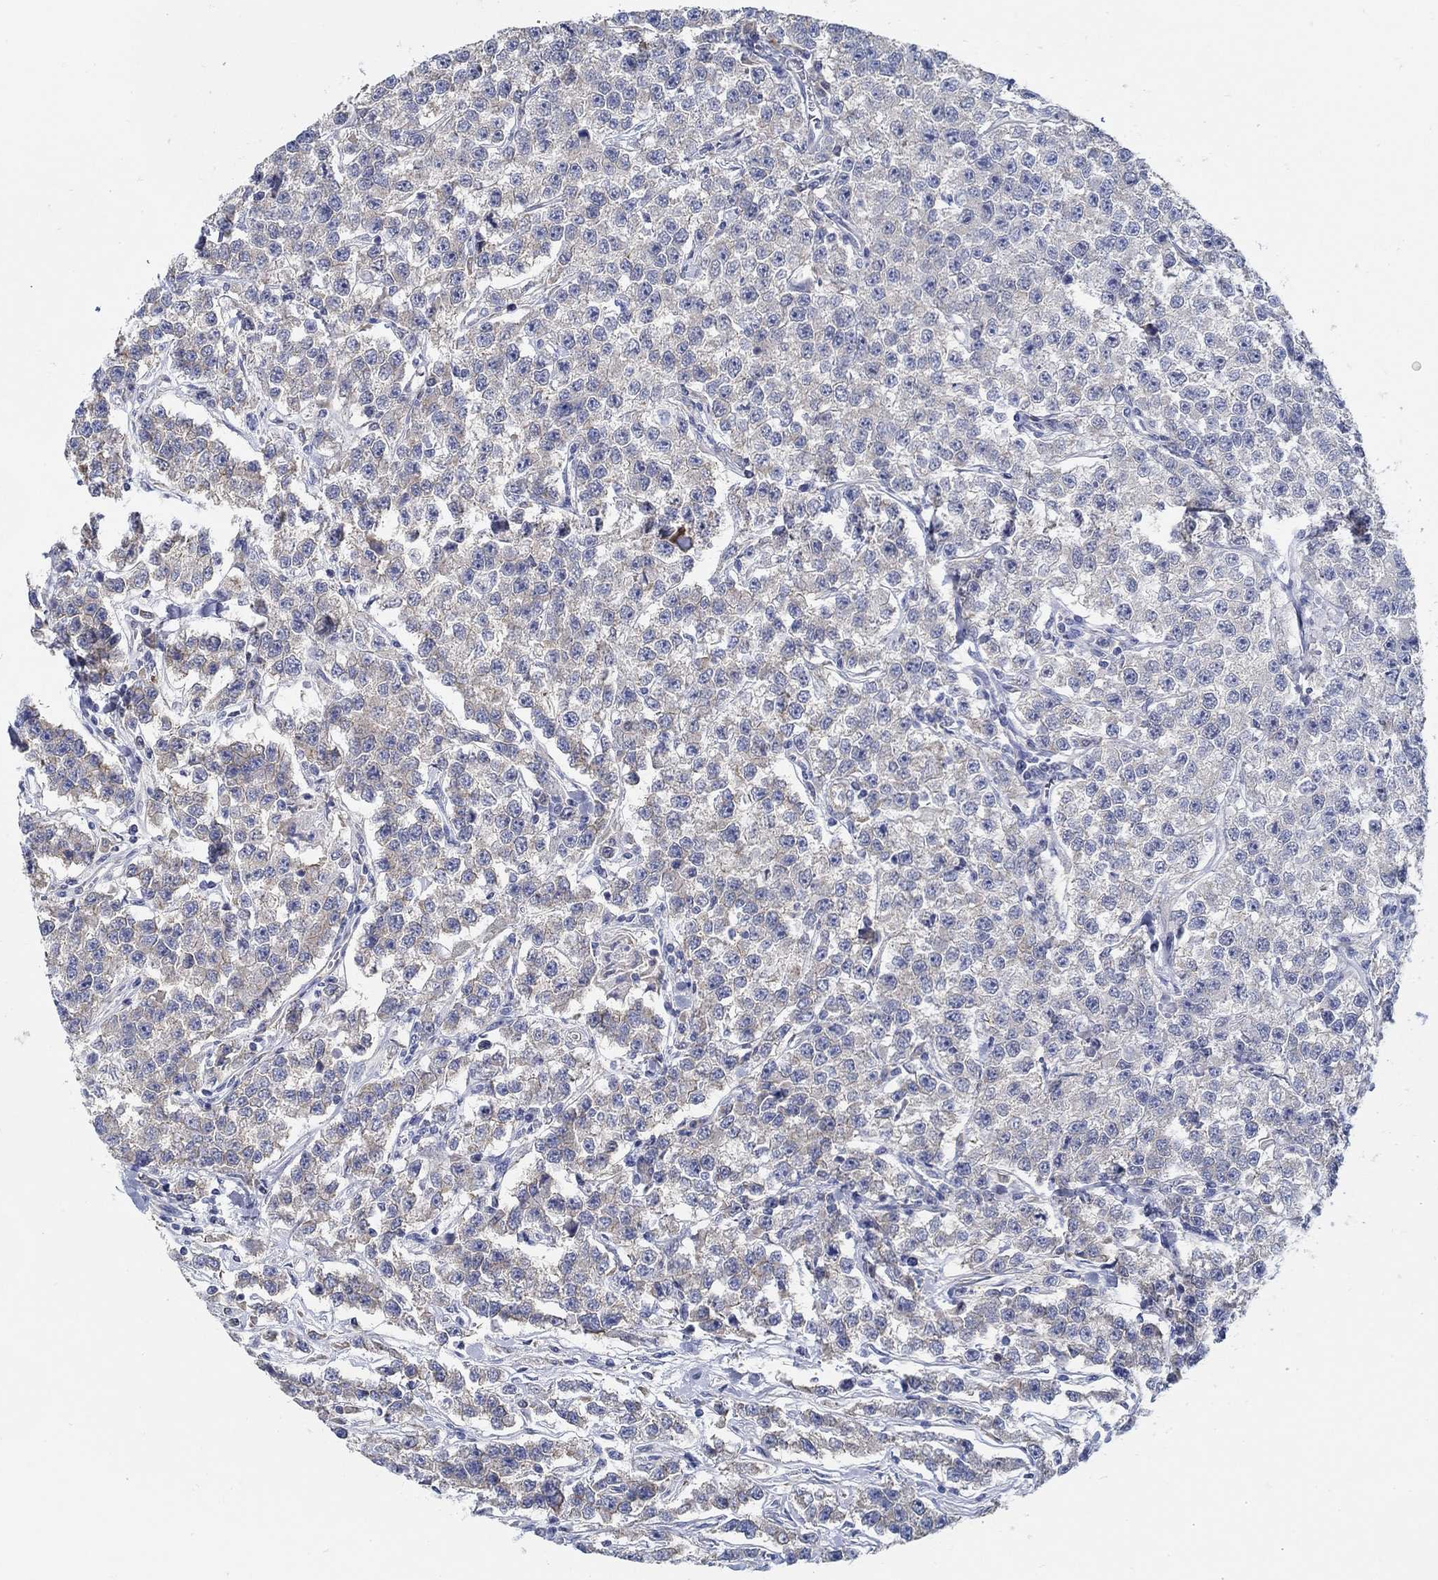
{"staining": {"intensity": "weak", "quantity": "<25%", "location": "cytoplasmic/membranous"}, "tissue": "testis cancer", "cell_type": "Tumor cells", "image_type": "cancer", "snomed": [{"axis": "morphology", "description": "Seminoma, NOS"}, {"axis": "topography", "description": "Testis"}], "caption": "Immunohistochemistry micrograph of neoplastic tissue: testis seminoma stained with DAB (3,3'-diaminobenzidine) demonstrates no significant protein expression in tumor cells.", "gene": "C15orf39", "patient": {"sex": "male", "age": 59}}